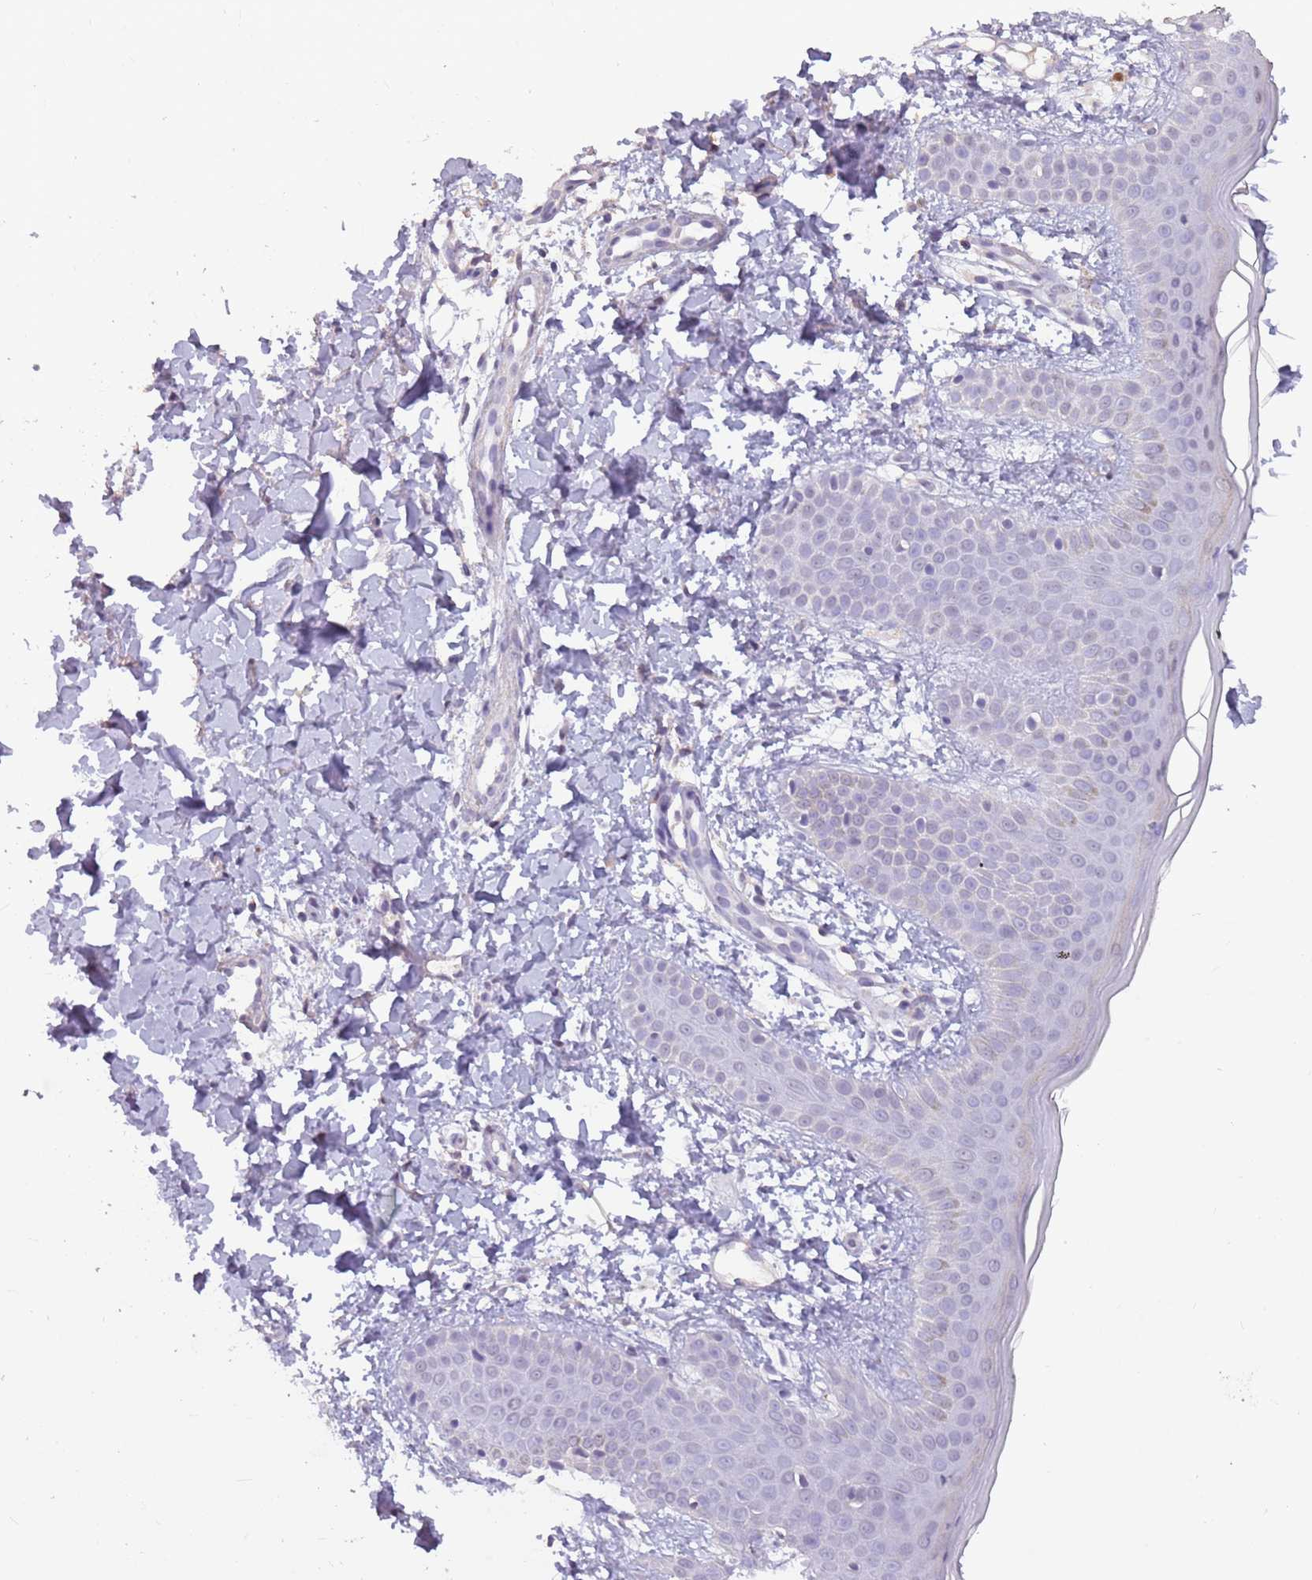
{"staining": {"intensity": "negative", "quantity": "none", "location": "none"}, "tissue": "skin", "cell_type": "Fibroblasts", "image_type": "normal", "snomed": [{"axis": "morphology", "description": "Normal tissue, NOS"}, {"axis": "topography", "description": "Skin"}], "caption": "A high-resolution micrograph shows immunohistochemistry (IHC) staining of benign skin, which exhibits no significant staining in fibroblasts.", "gene": "SUN5", "patient": {"sex": "male", "age": 36}}